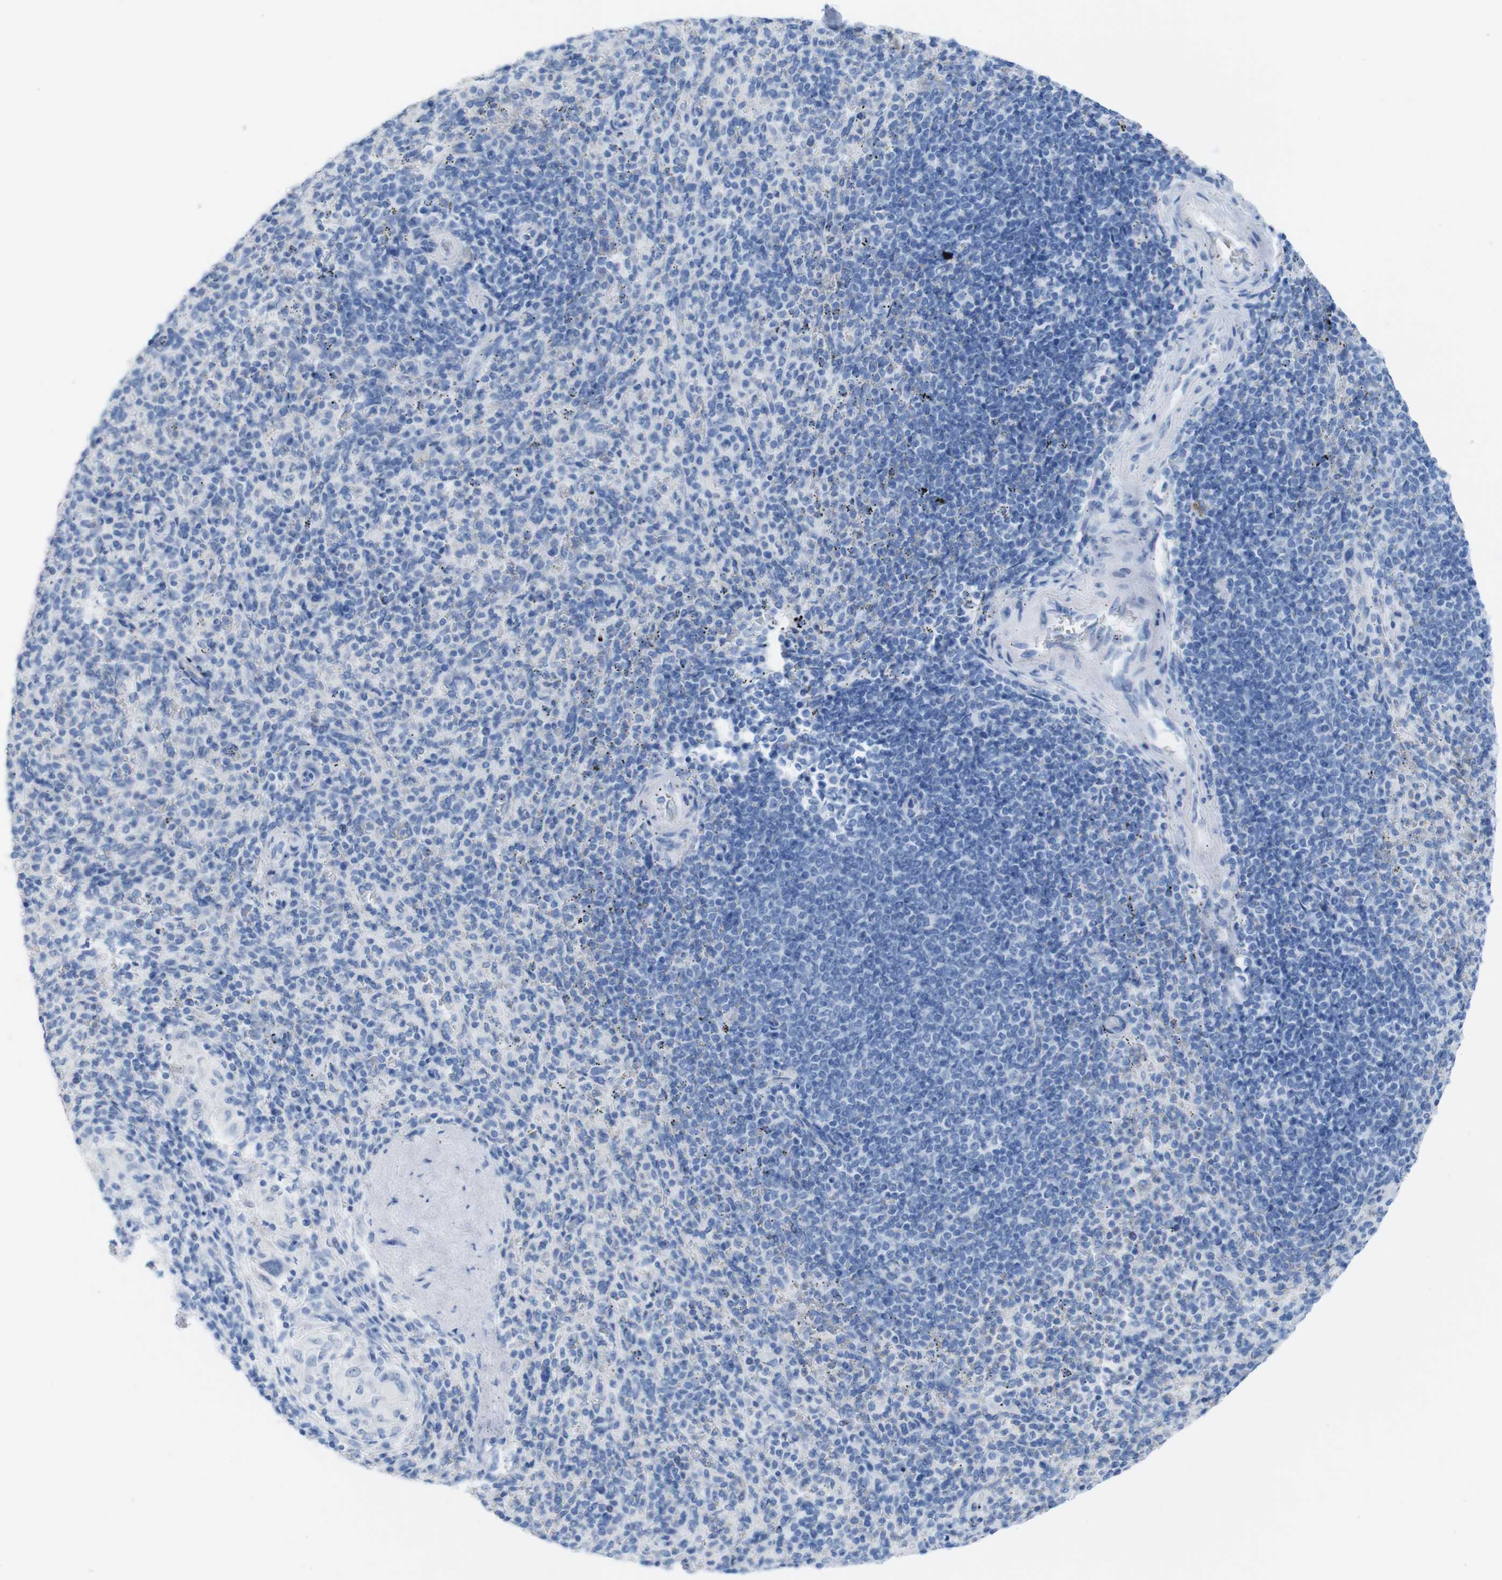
{"staining": {"intensity": "negative", "quantity": "none", "location": "none"}, "tissue": "spleen", "cell_type": "Cells in red pulp", "image_type": "normal", "snomed": [{"axis": "morphology", "description": "Normal tissue, NOS"}, {"axis": "topography", "description": "Spleen"}], "caption": "This is an immunohistochemistry (IHC) histopathology image of normal spleen. There is no positivity in cells in red pulp.", "gene": "MYH7", "patient": {"sex": "male", "age": 36}}